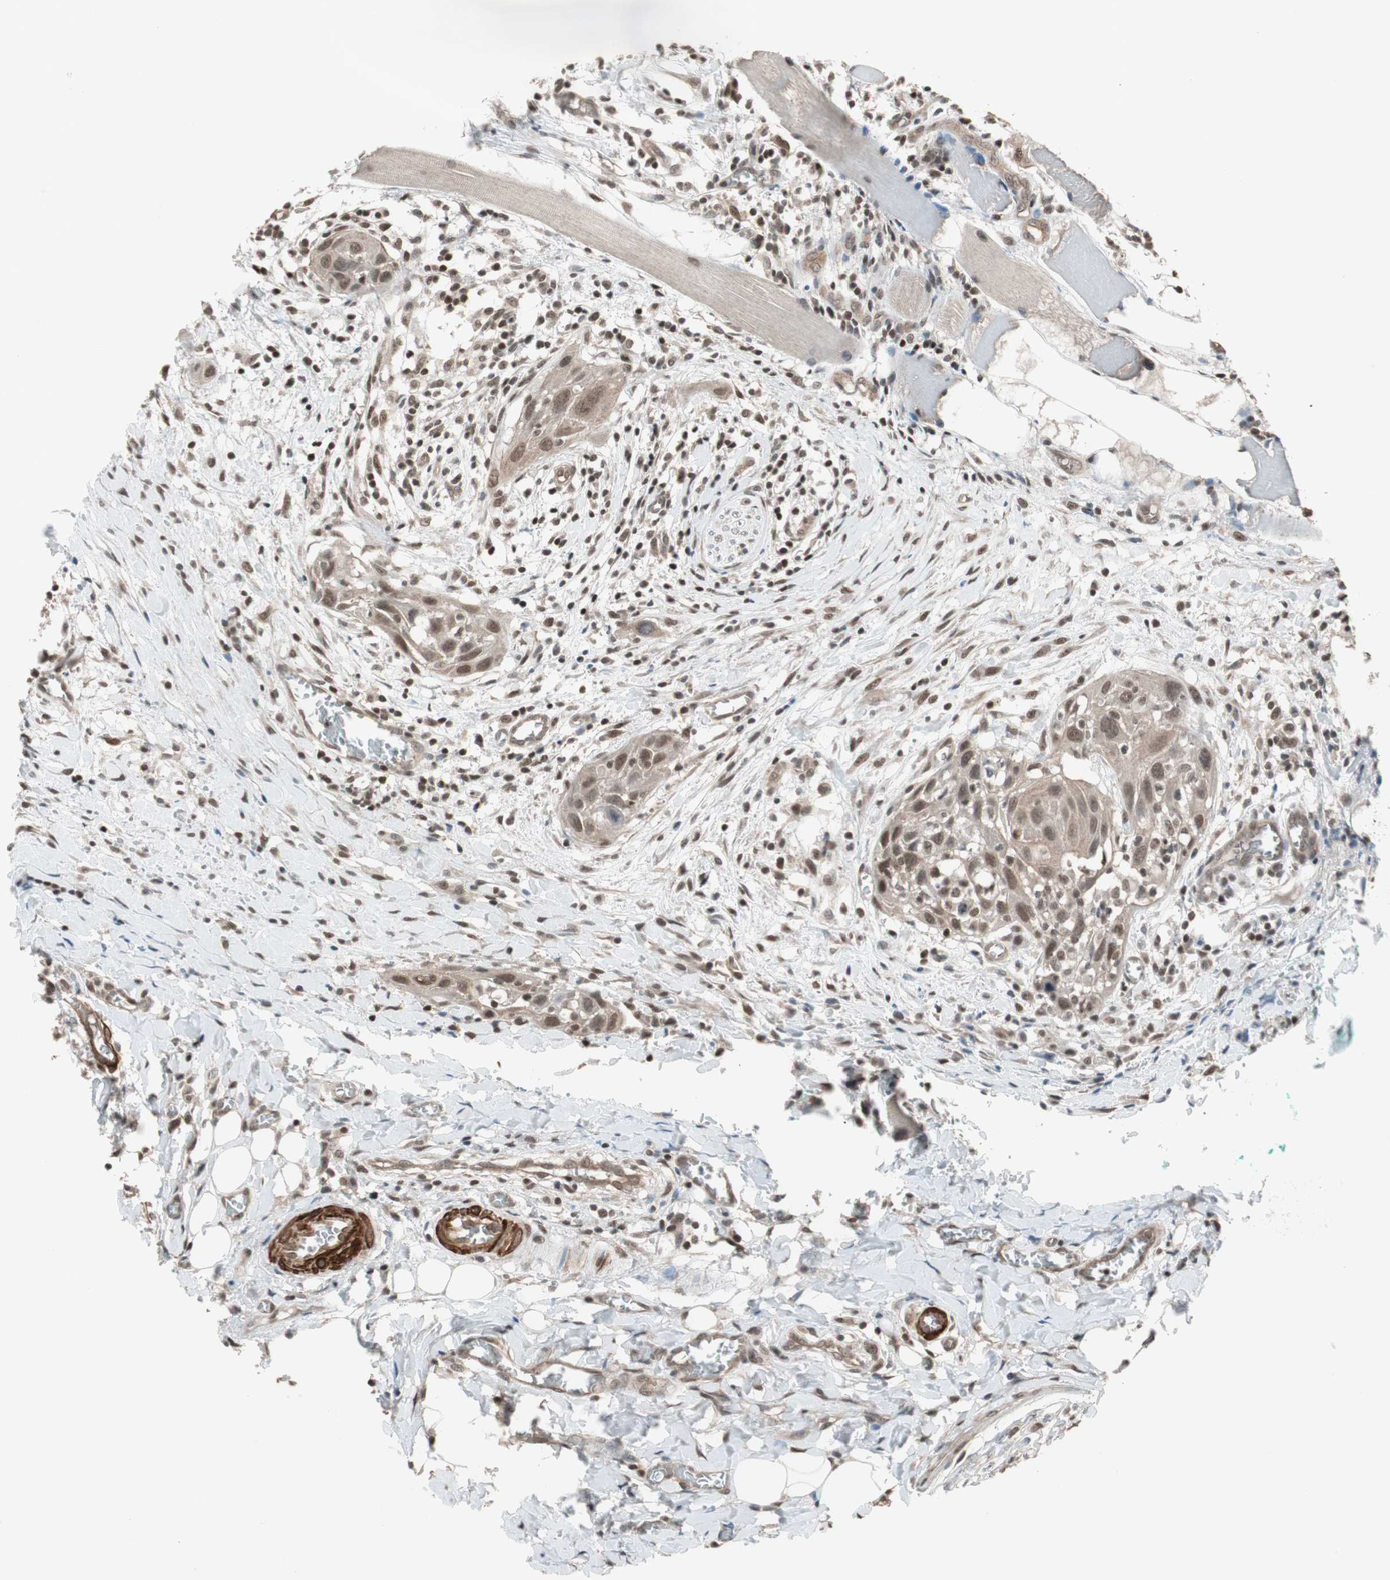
{"staining": {"intensity": "weak", "quantity": "25%-75%", "location": "cytoplasmic/membranous,nuclear"}, "tissue": "head and neck cancer", "cell_type": "Tumor cells", "image_type": "cancer", "snomed": [{"axis": "morphology", "description": "Normal tissue, NOS"}, {"axis": "morphology", "description": "Squamous cell carcinoma, NOS"}, {"axis": "topography", "description": "Oral tissue"}, {"axis": "topography", "description": "Head-Neck"}], "caption": "Human head and neck cancer stained with a protein marker reveals weak staining in tumor cells.", "gene": "DRAP1", "patient": {"sex": "female", "age": 50}}